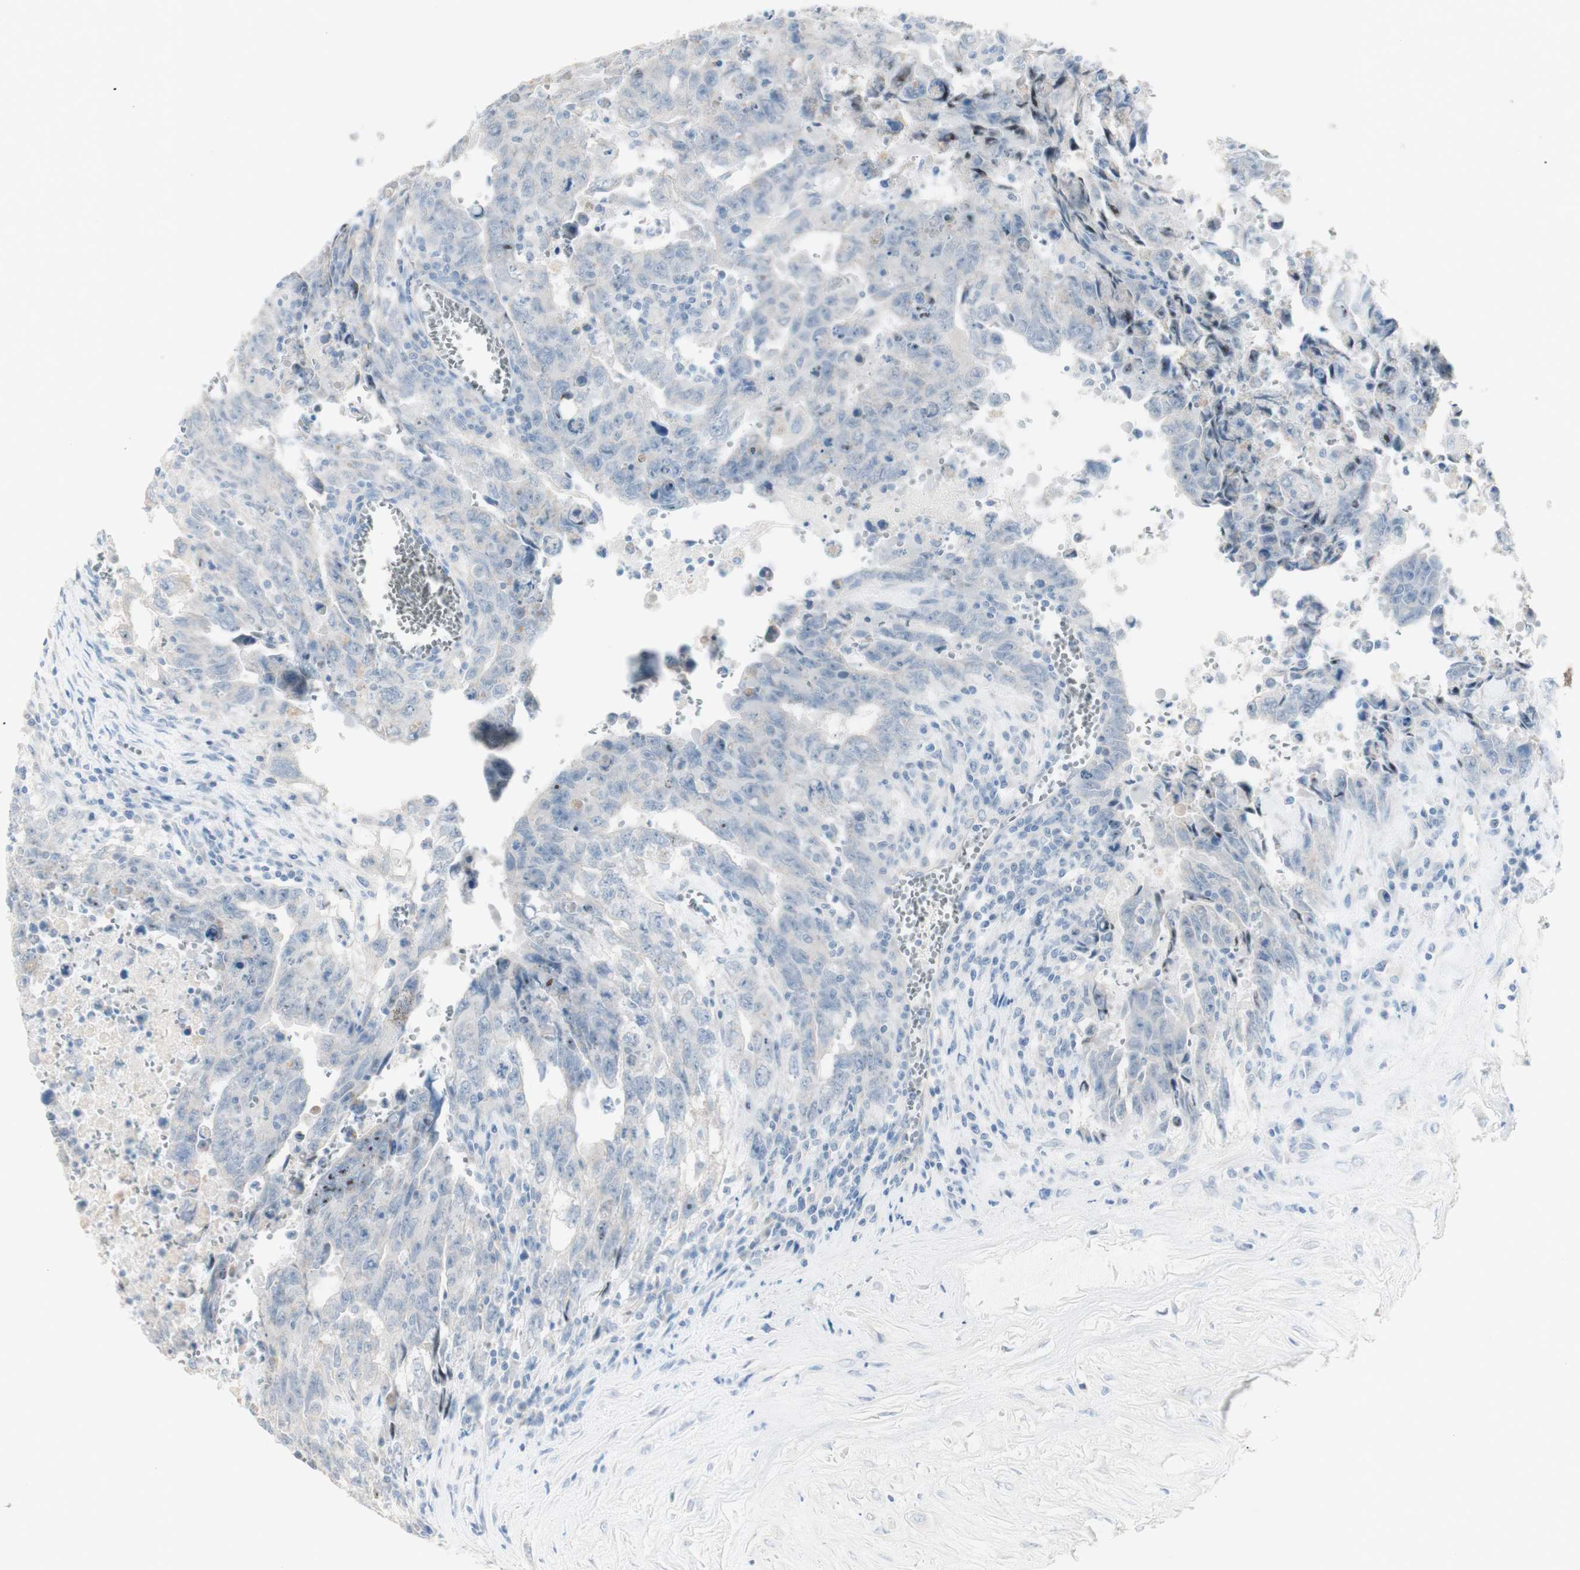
{"staining": {"intensity": "negative", "quantity": "none", "location": "none"}, "tissue": "testis cancer", "cell_type": "Tumor cells", "image_type": "cancer", "snomed": [{"axis": "morphology", "description": "Carcinoma, Embryonal, NOS"}, {"axis": "topography", "description": "Testis"}], "caption": "The immunohistochemistry (IHC) image has no significant staining in tumor cells of testis cancer (embryonal carcinoma) tissue. (Immunohistochemistry (ihc), brightfield microscopy, high magnification).", "gene": "ART3", "patient": {"sex": "male", "age": 28}}